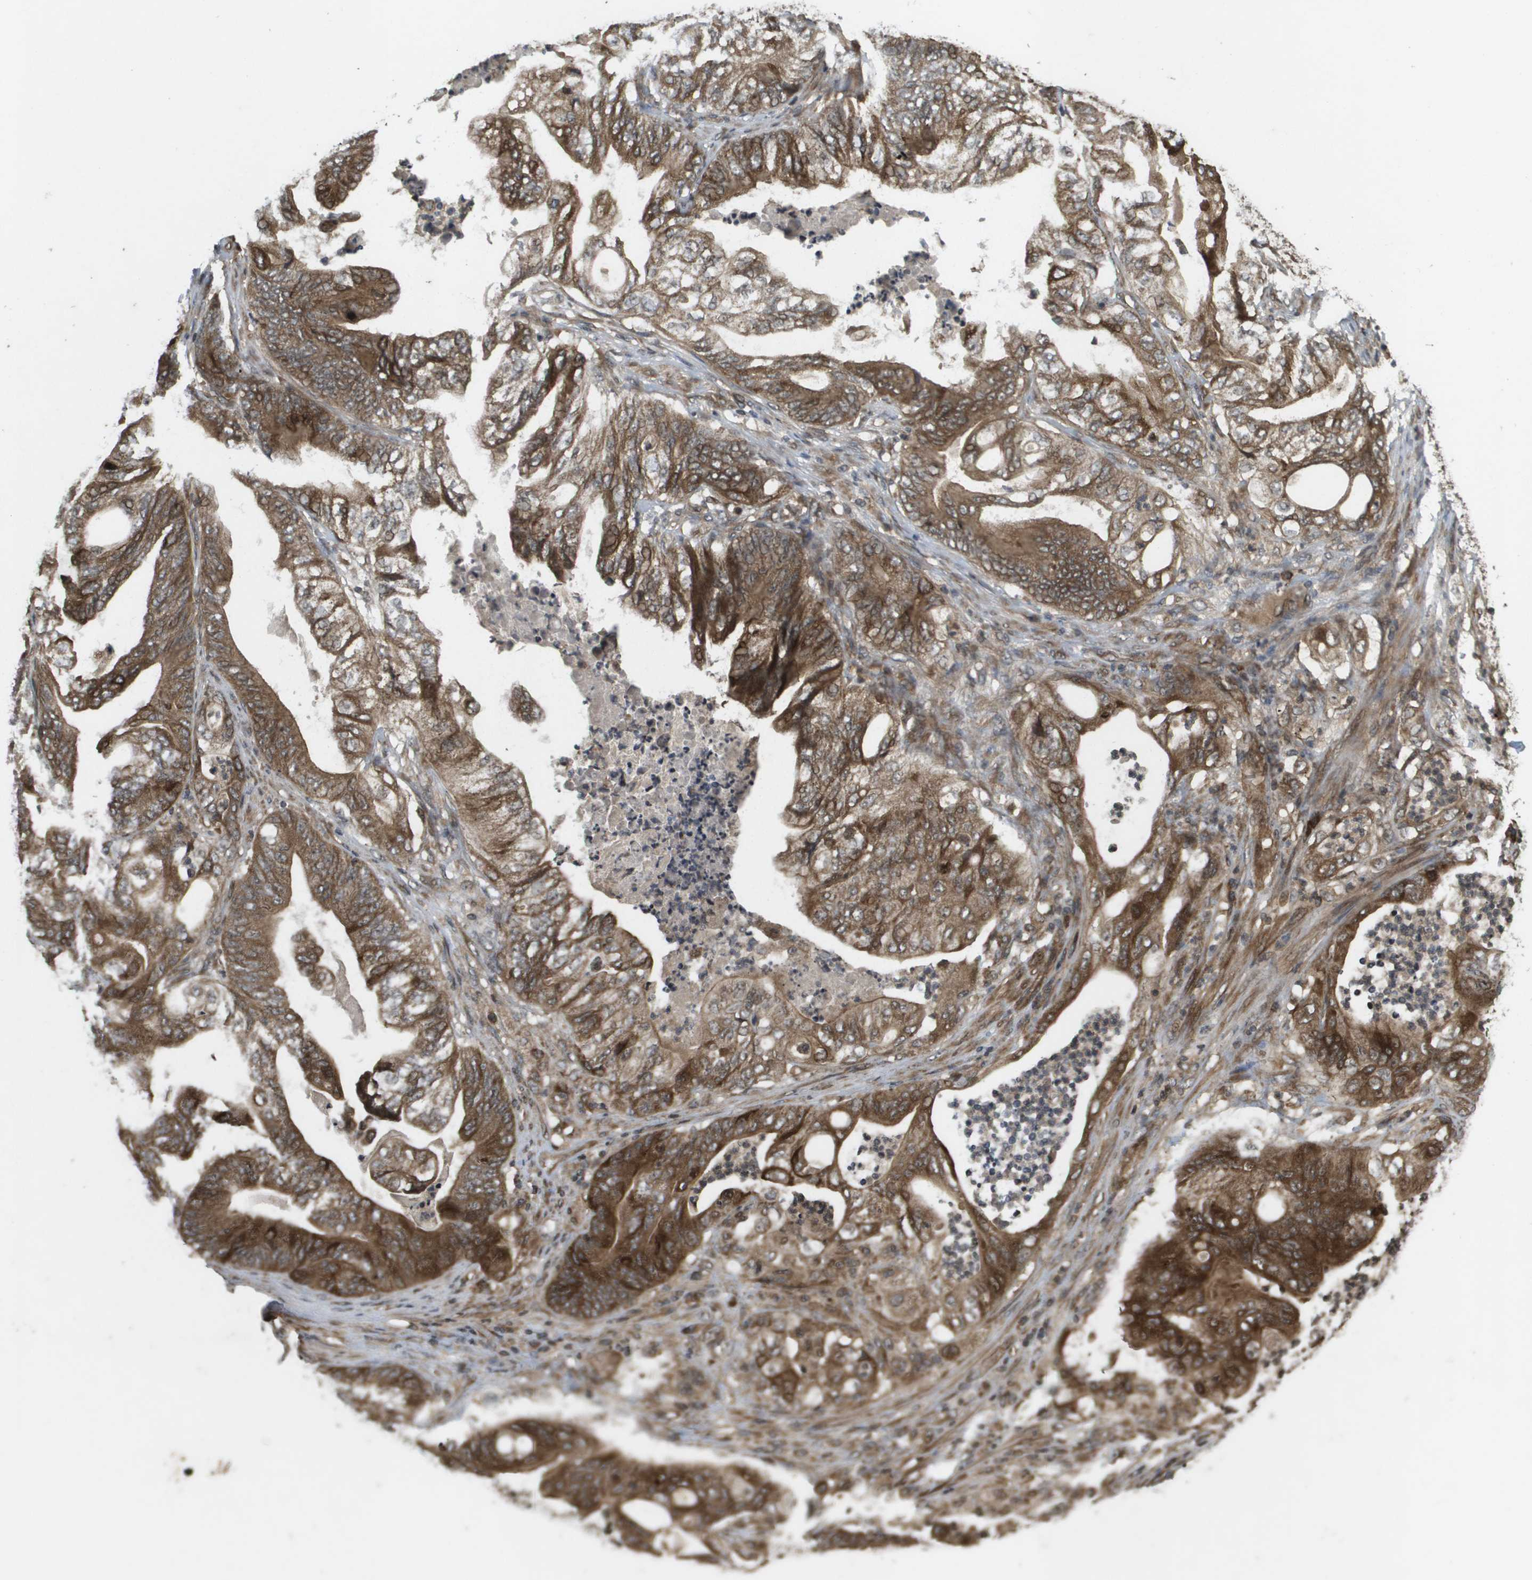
{"staining": {"intensity": "strong", "quantity": ">75%", "location": "cytoplasmic/membranous"}, "tissue": "stomach cancer", "cell_type": "Tumor cells", "image_type": "cancer", "snomed": [{"axis": "morphology", "description": "Adenocarcinoma, NOS"}, {"axis": "topography", "description": "Stomach"}], "caption": "Stomach adenocarcinoma stained for a protein (brown) reveals strong cytoplasmic/membranous positive positivity in about >75% of tumor cells.", "gene": "KIF11", "patient": {"sex": "female", "age": 73}}